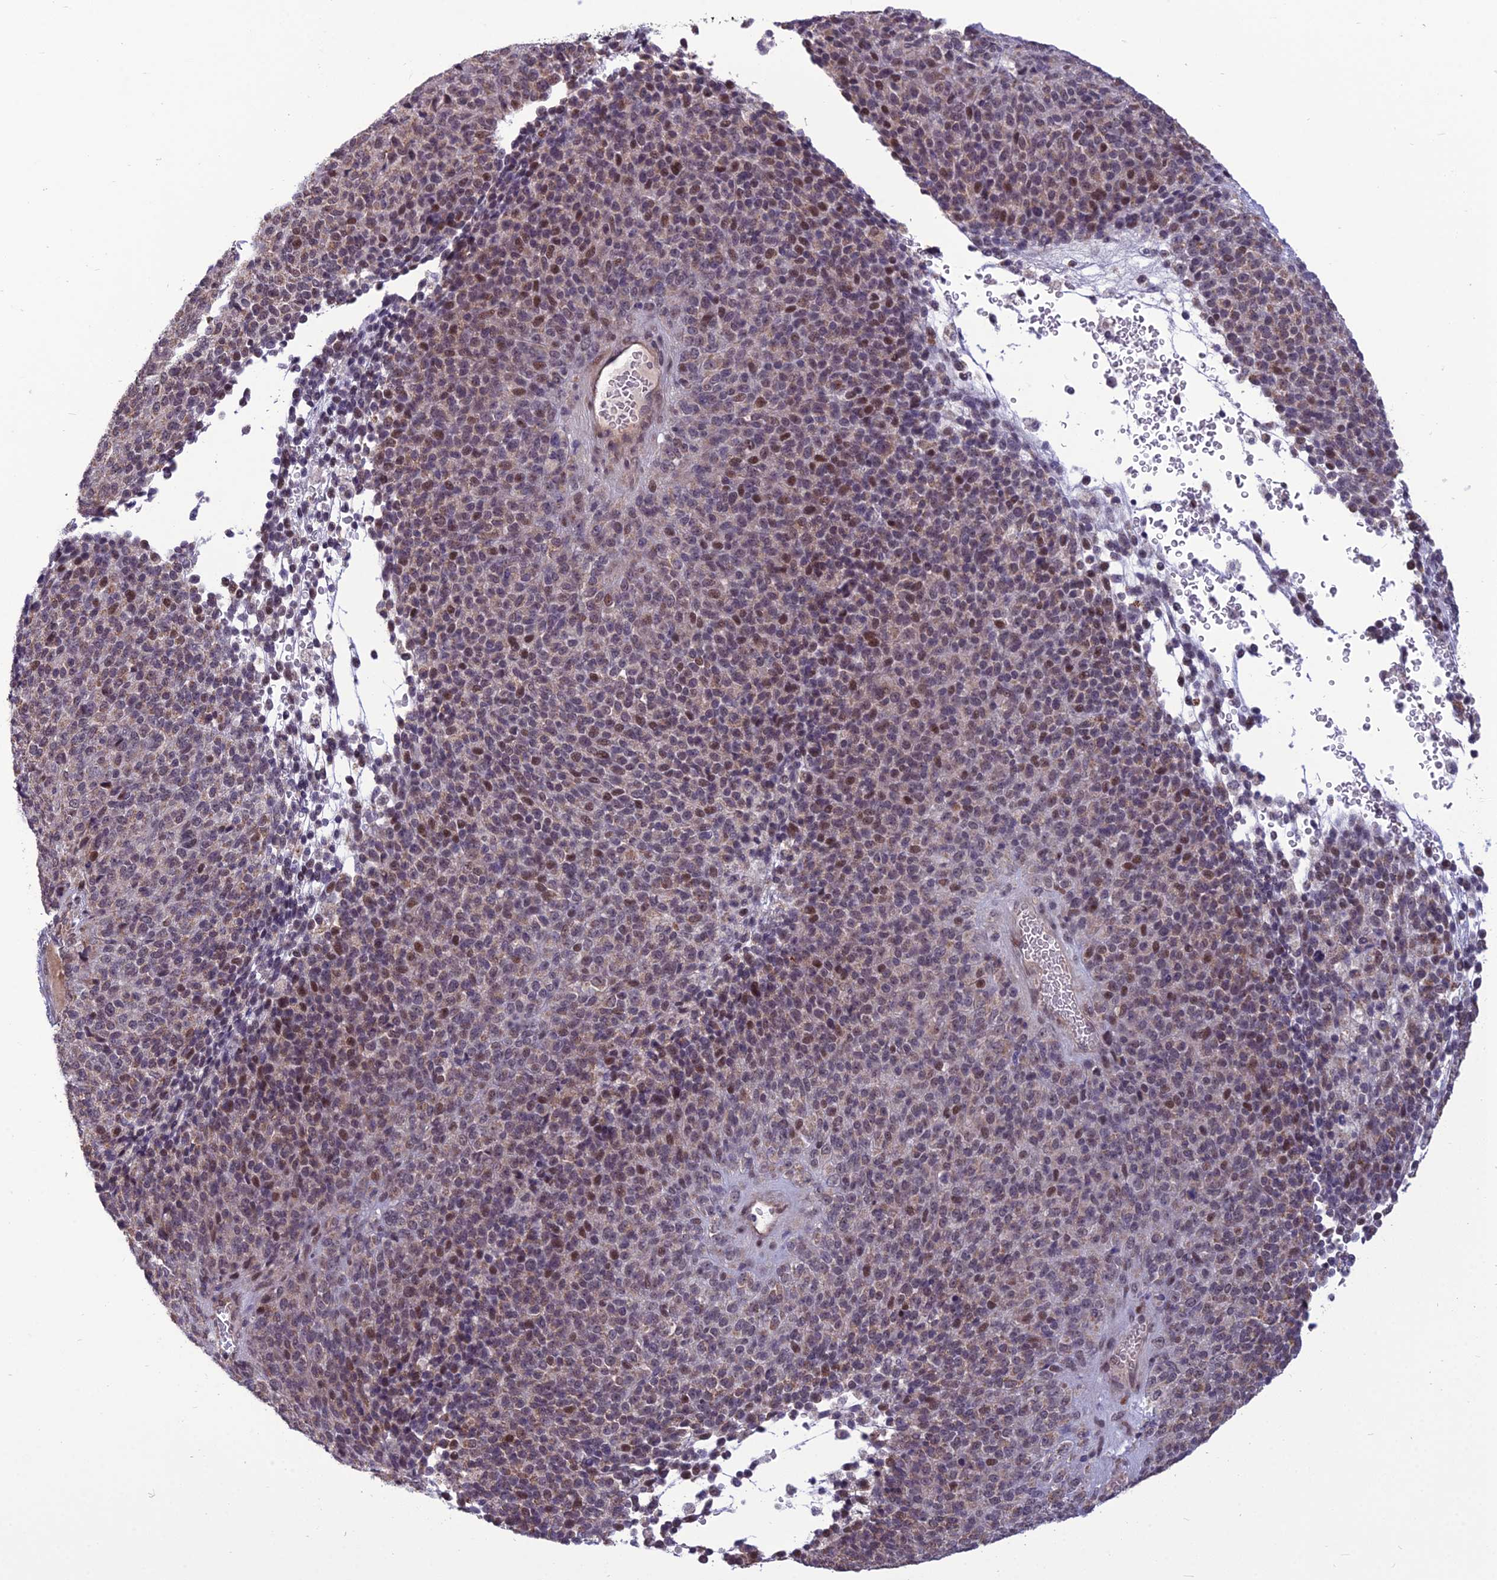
{"staining": {"intensity": "moderate", "quantity": "25%-75%", "location": "nuclear"}, "tissue": "melanoma", "cell_type": "Tumor cells", "image_type": "cancer", "snomed": [{"axis": "morphology", "description": "Malignant melanoma, Metastatic site"}, {"axis": "topography", "description": "Brain"}], "caption": "Malignant melanoma (metastatic site) stained with a protein marker reveals moderate staining in tumor cells.", "gene": "FBRS", "patient": {"sex": "female", "age": 56}}